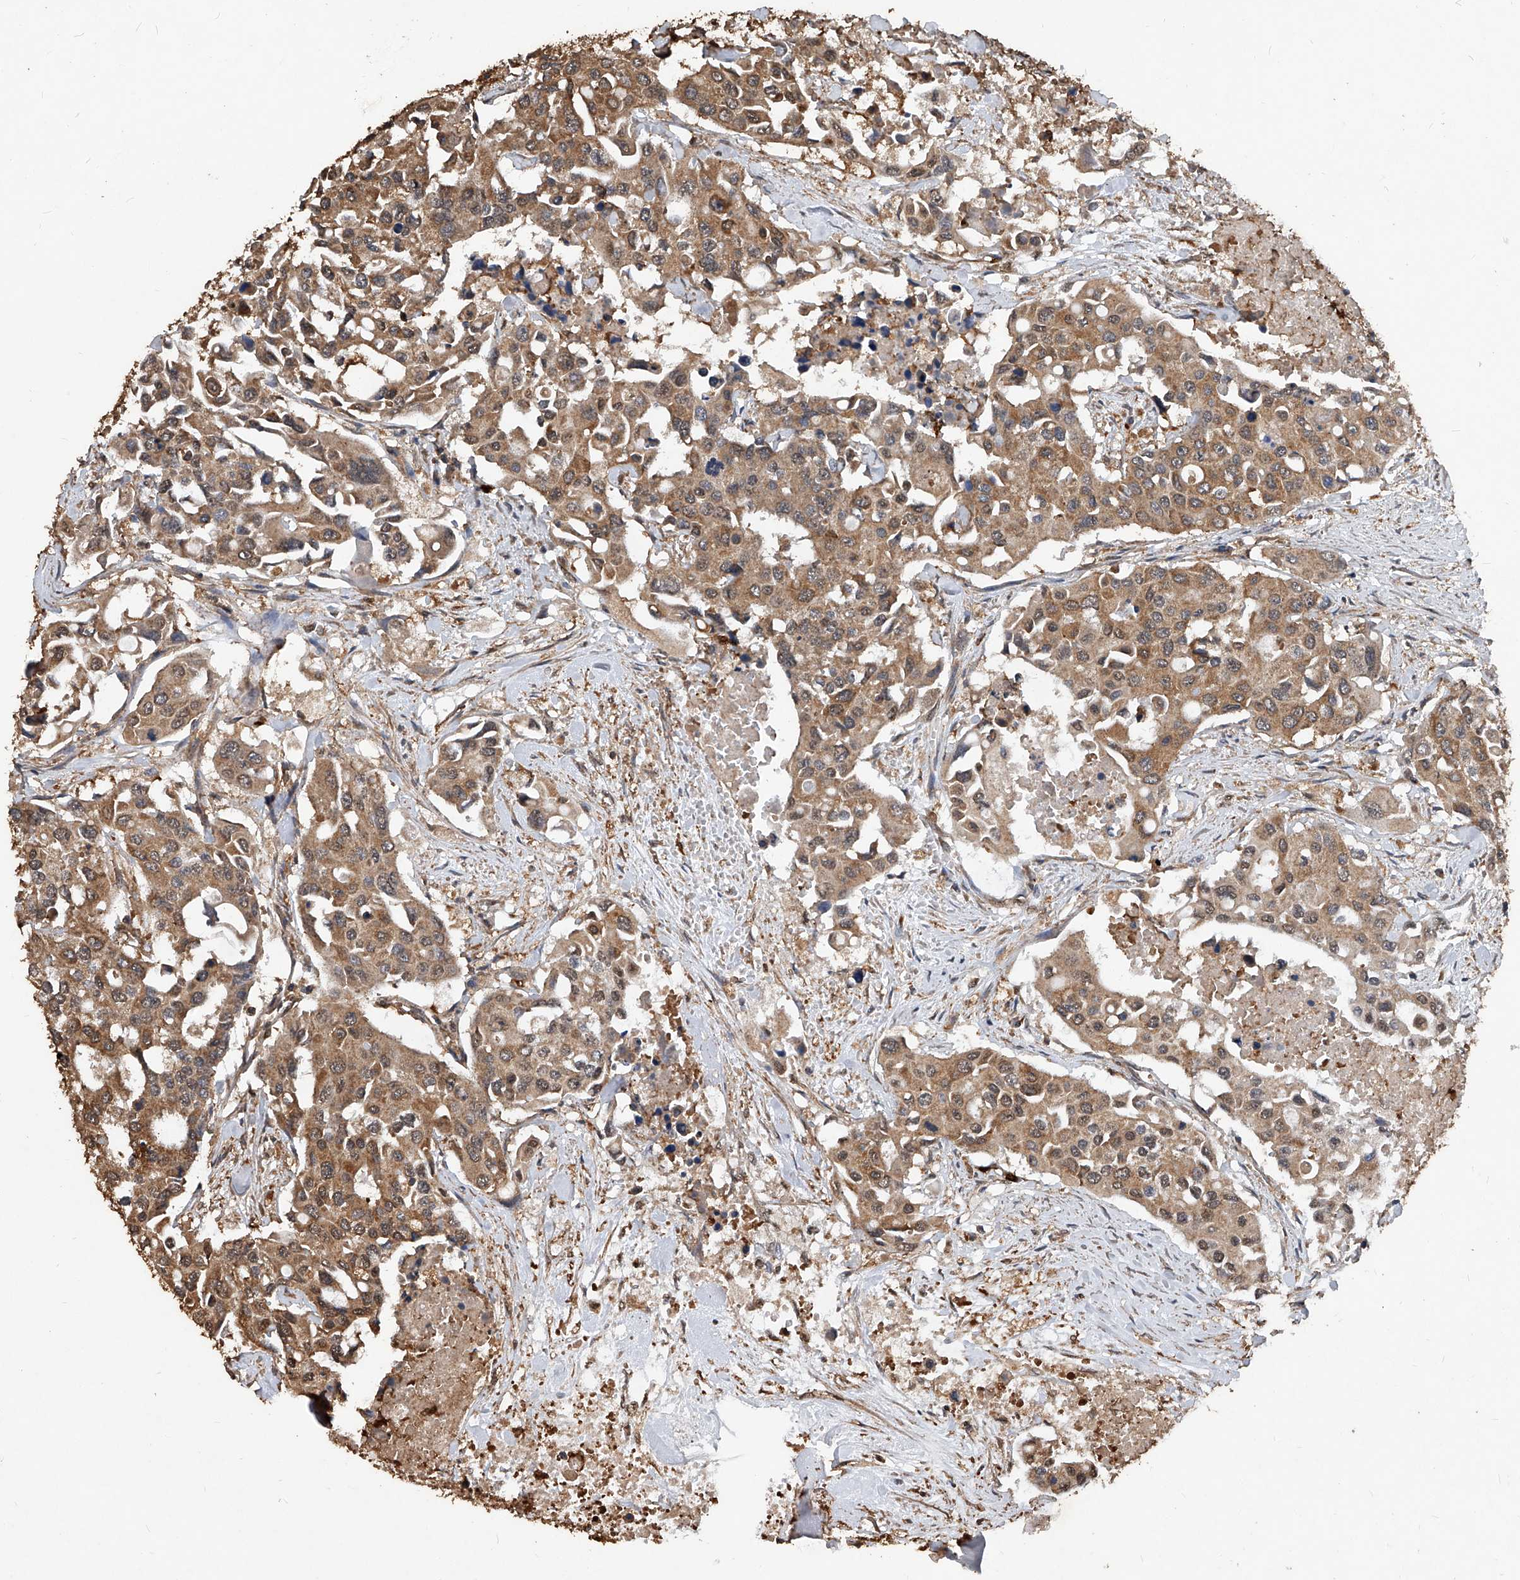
{"staining": {"intensity": "moderate", "quantity": ">75%", "location": "cytoplasmic/membranous"}, "tissue": "colorectal cancer", "cell_type": "Tumor cells", "image_type": "cancer", "snomed": [{"axis": "morphology", "description": "Adenocarcinoma, NOS"}, {"axis": "topography", "description": "Colon"}], "caption": "This is an image of immunohistochemistry (IHC) staining of adenocarcinoma (colorectal), which shows moderate staining in the cytoplasmic/membranous of tumor cells.", "gene": "UCP2", "patient": {"sex": "male", "age": 77}}